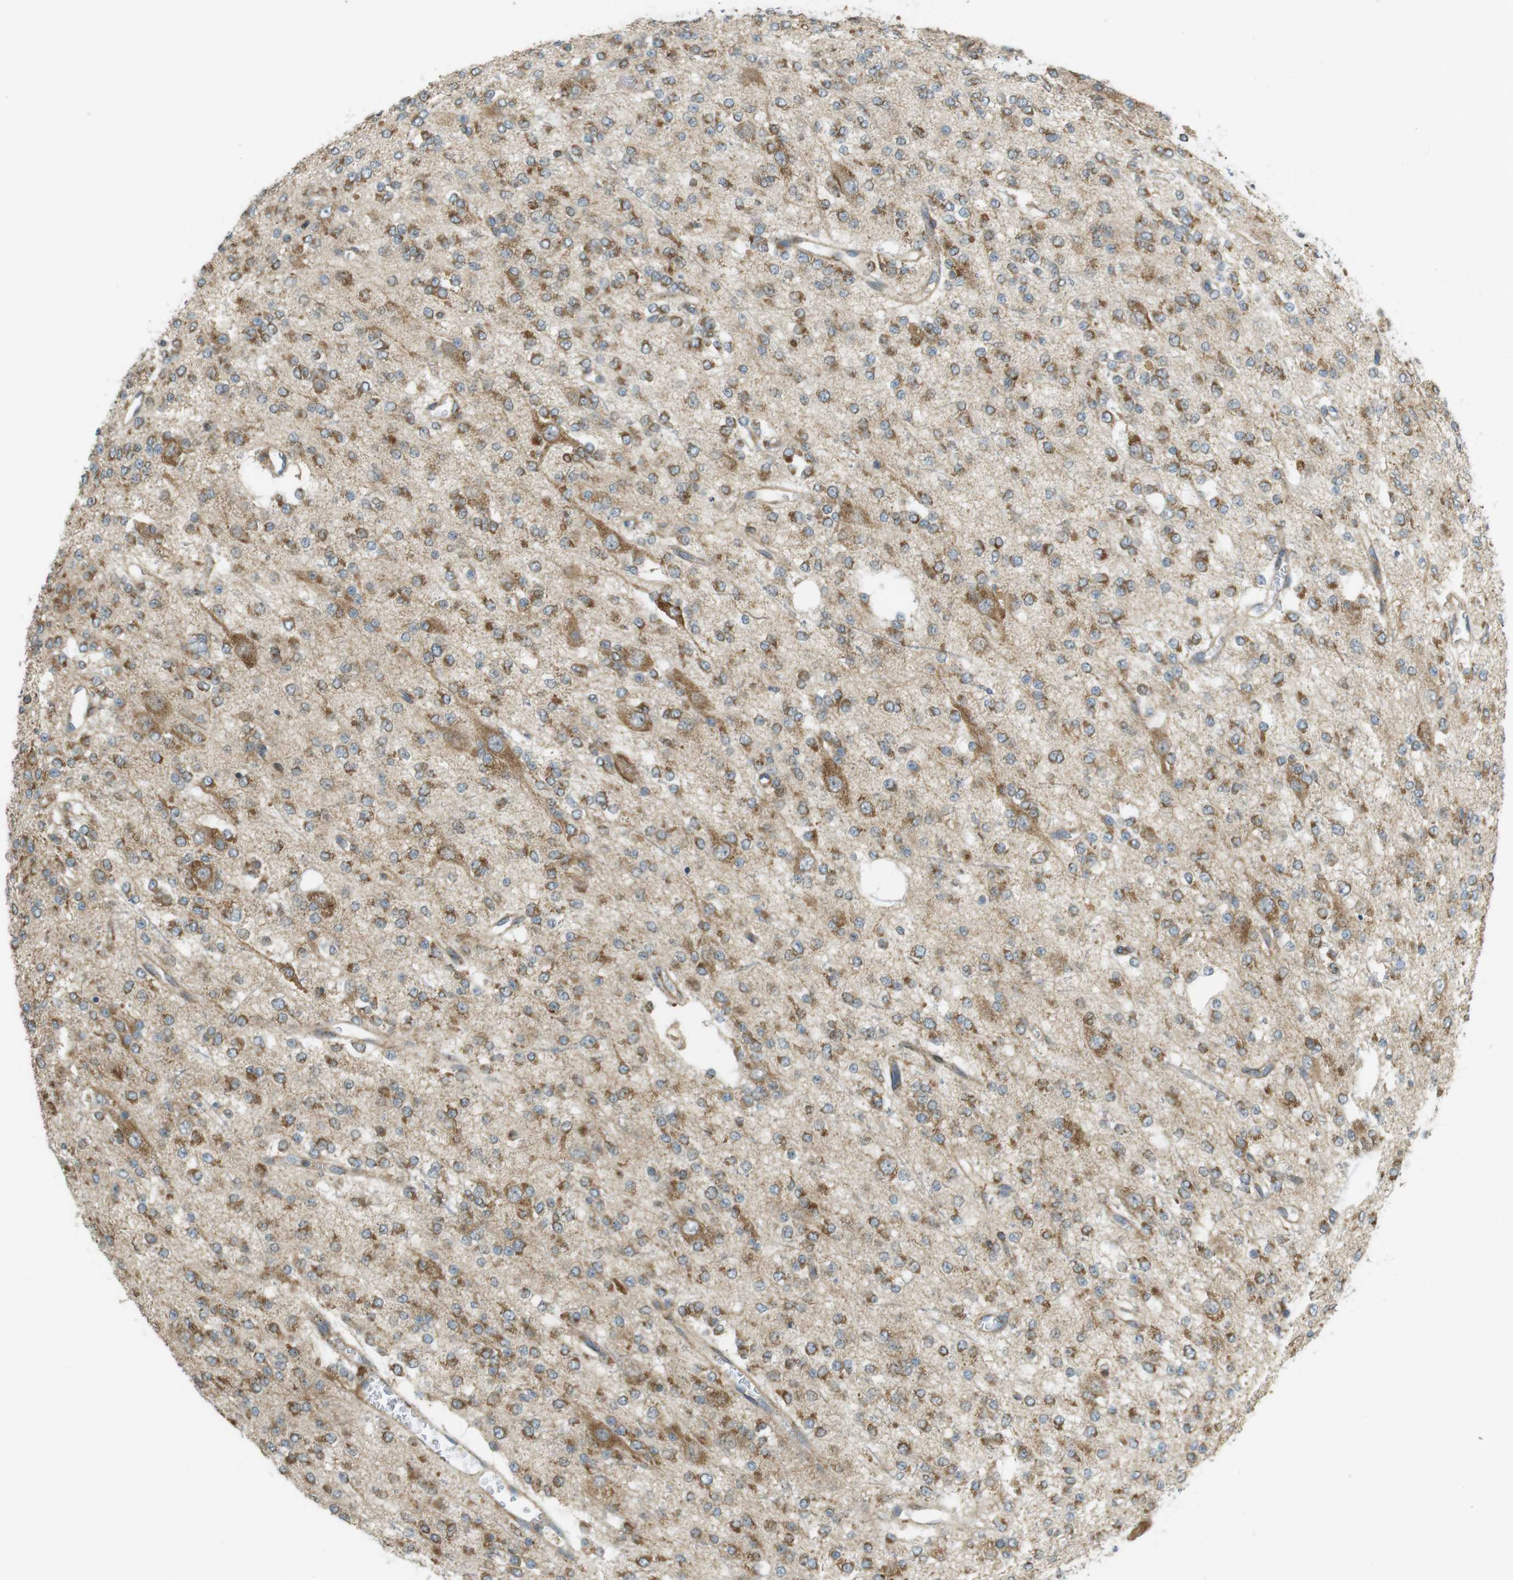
{"staining": {"intensity": "moderate", "quantity": ">75%", "location": "cytoplasmic/membranous"}, "tissue": "glioma", "cell_type": "Tumor cells", "image_type": "cancer", "snomed": [{"axis": "morphology", "description": "Glioma, malignant, Low grade"}, {"axis": "topography", "description": "Brain"}], "caption": "Moderate cytoplasmic/membranous positivity is appreciated in about >75% of tumor cells in glioma. (brown staining indicates protein expression, while blue staining denotes nuclei).", "gene": "SLC41A1", "patient": {"sex": "male", "age": 38}}